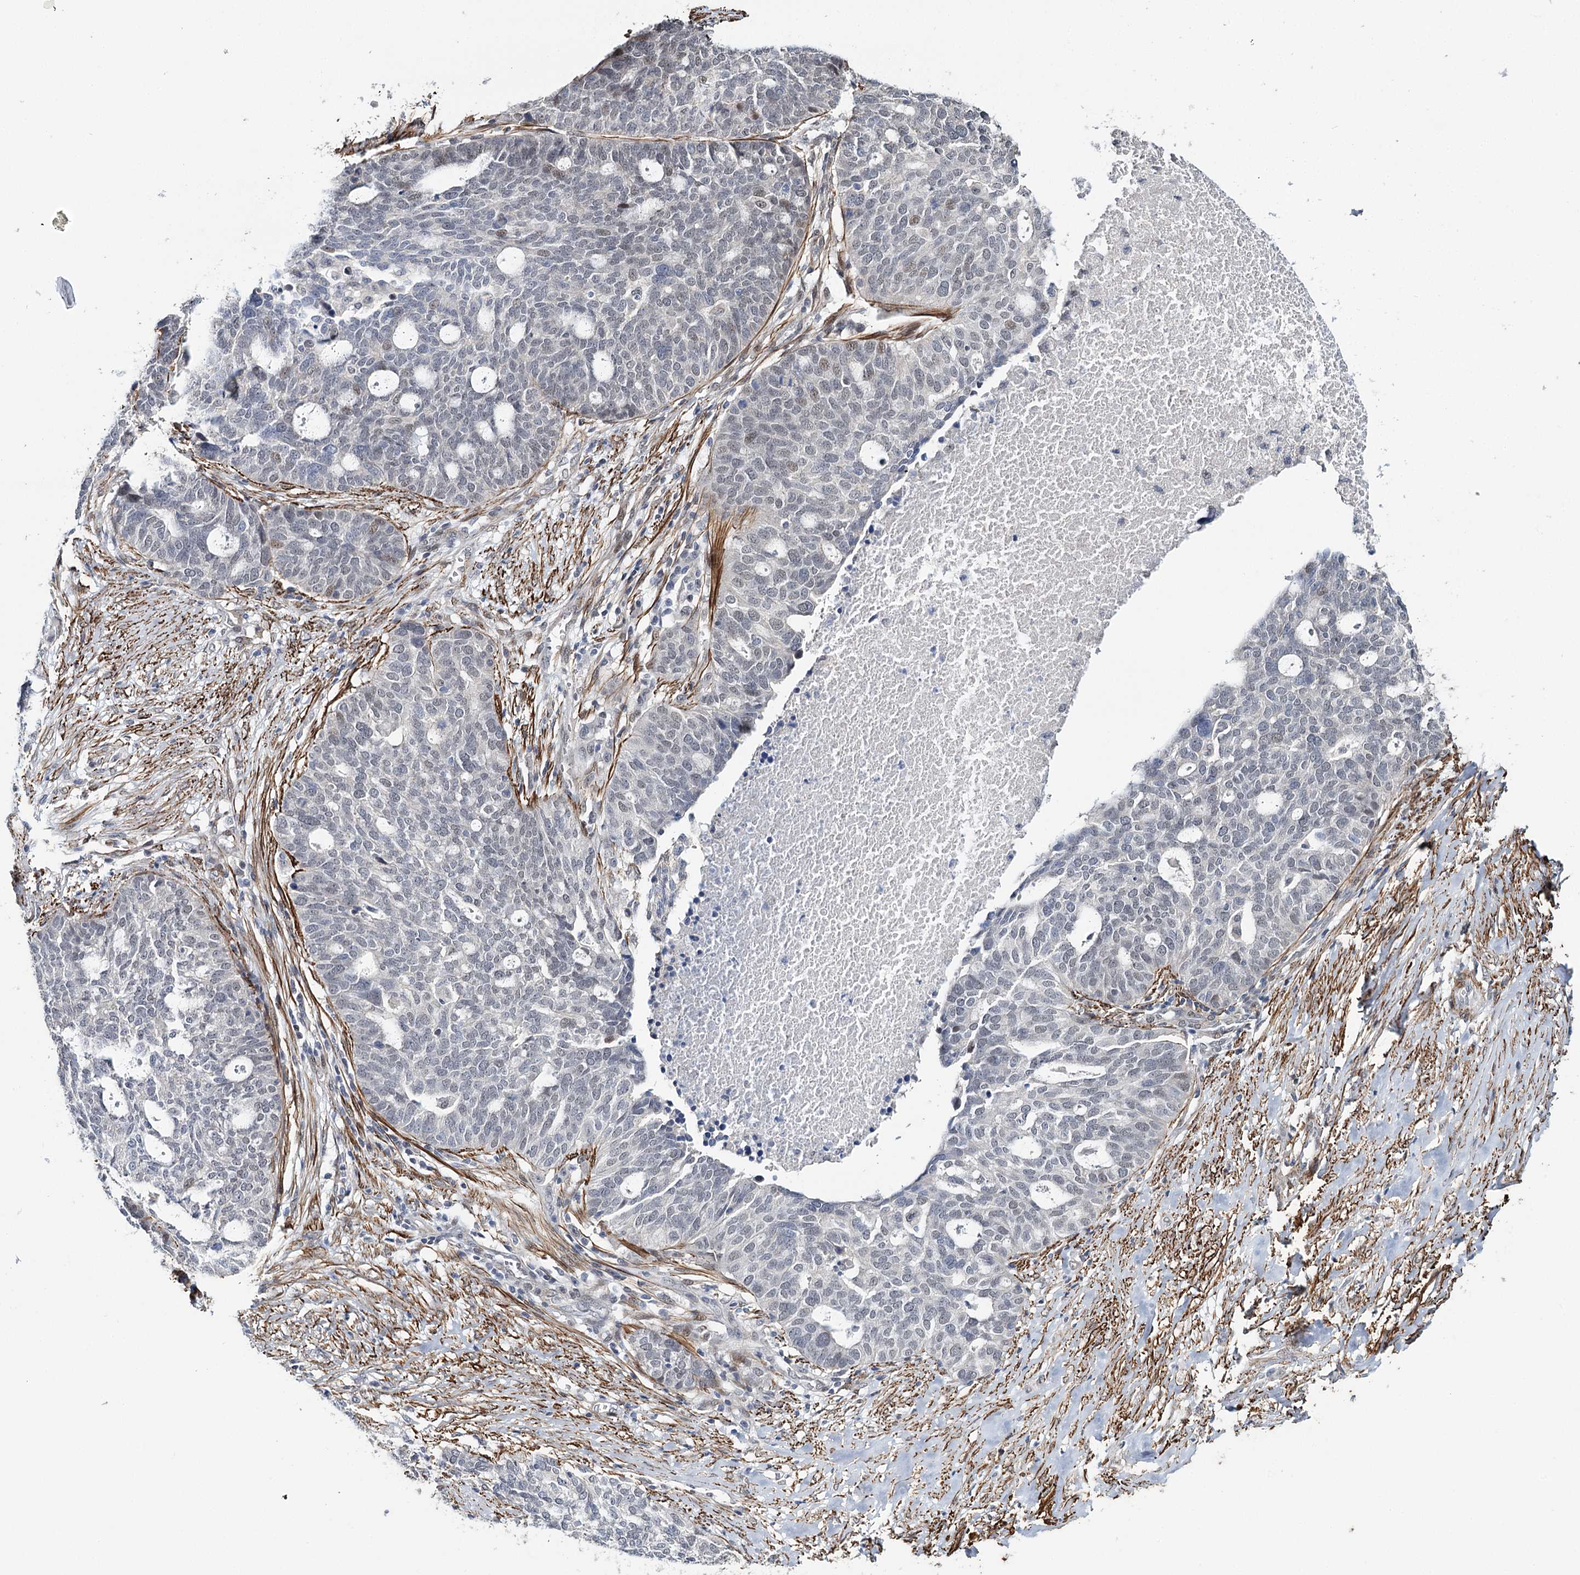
{"staining": {"intensity": "negative", "quantity": "none", "location": "none"}, "tissue": "ovarian cancer", "cell_type": "Tumor cells", "image_type": "cancer", "snomed": [{"axis": "morphology", "description": "Cystadenocarcinoma, serous, NOS"}, {"axis": "topography", "description": "Ovary"}], "caption": "The histopathology image exhibits no staining of tumor cells in ovarian cancer (serous cystadenocarcinoma).", "gene": "CFAP46", "patient": {"sex": "female", "age": 59}}